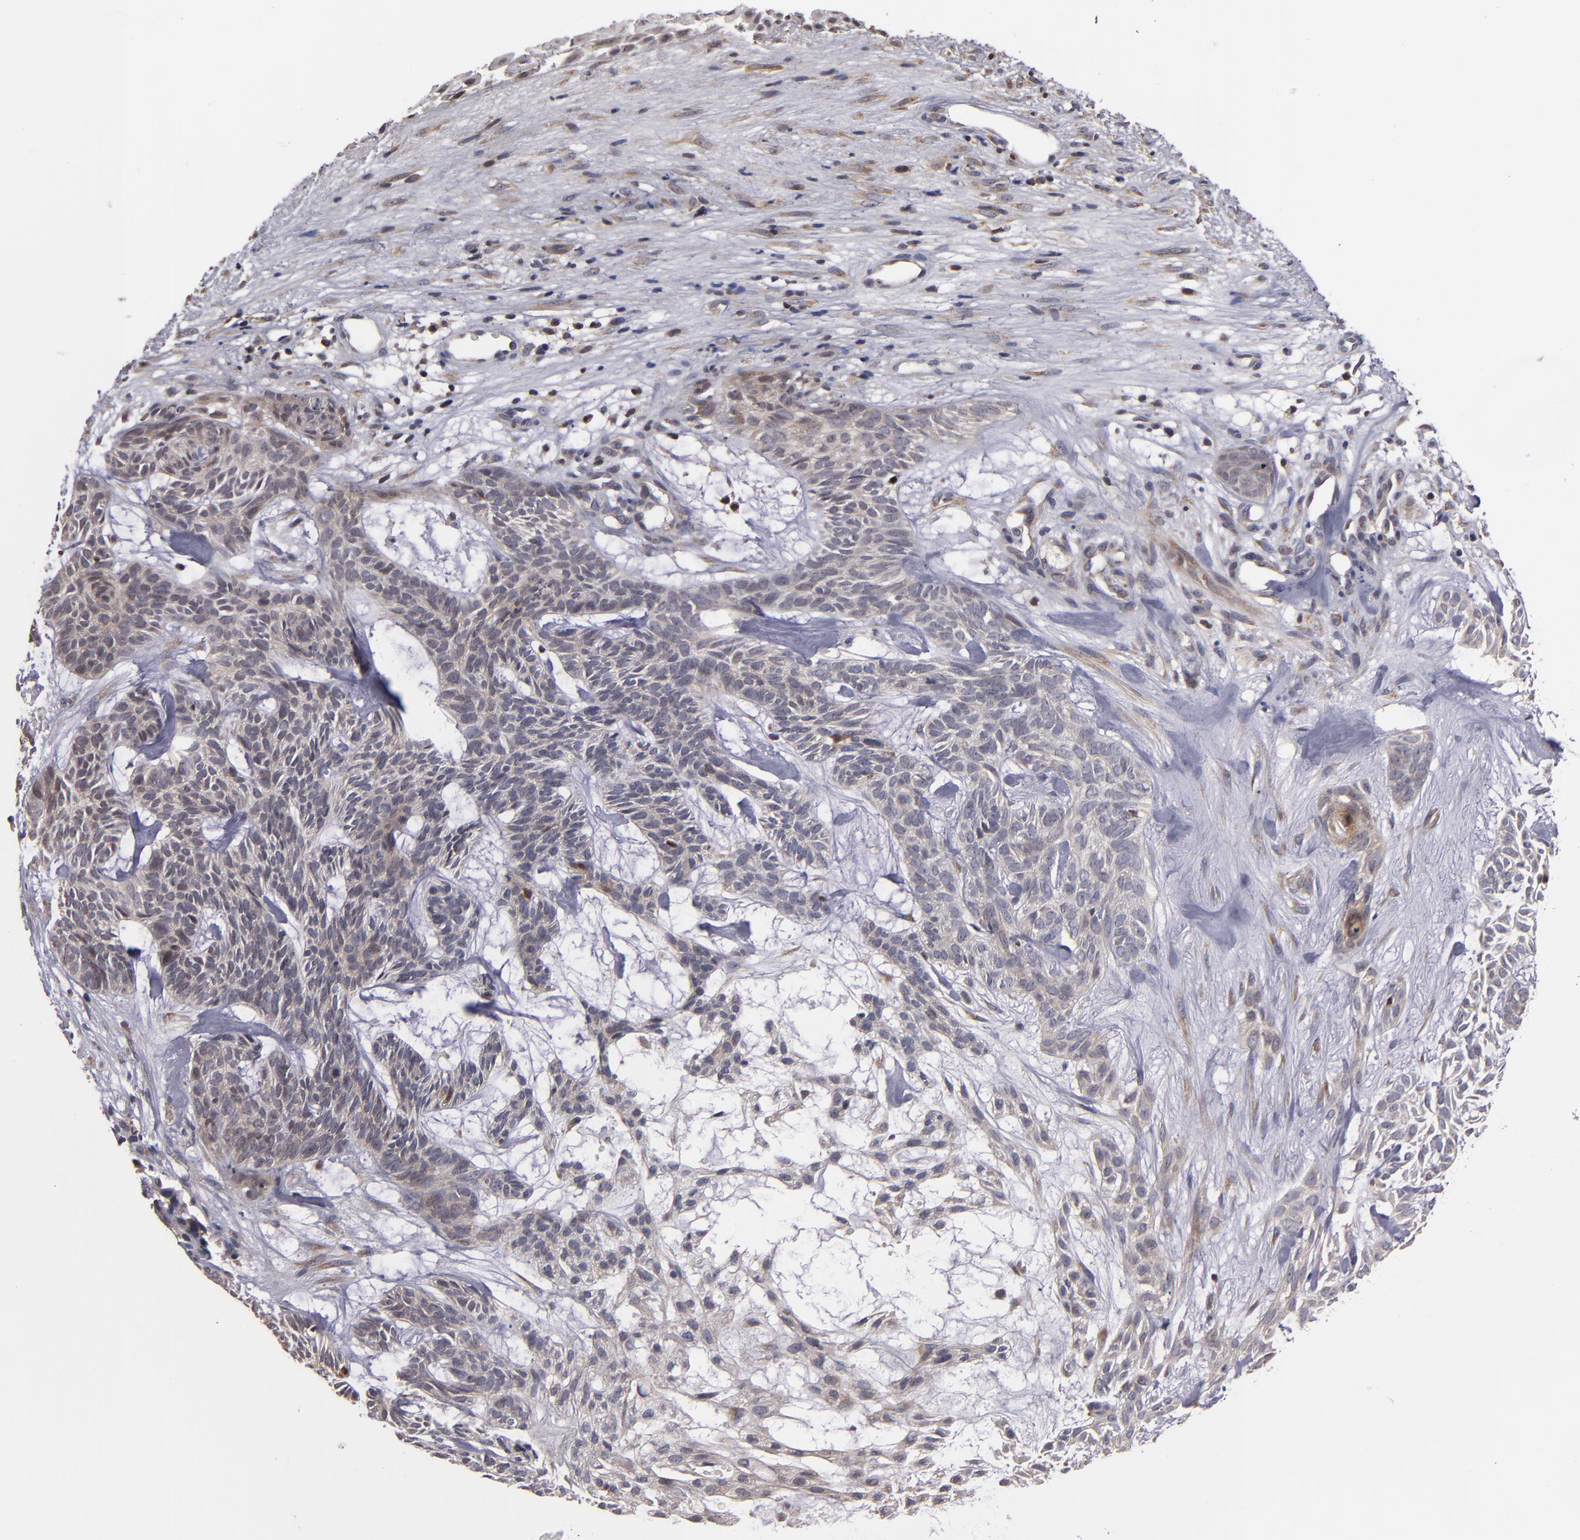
{"staining": {"intensity": "weak", "quantity": "<25%", "location": "cytoplasmic/membranous"}, "tissue": "skin cancer", "cell_type": "Tumor cells", "image_type": "cancer", "snomed": [{"axis": "morphology", "description": "Basal cell carcinoma"}, {"axis": "topography", "description": "Skin"}], "caption": "Skin cancer (basal cell carcinoma) stained for a protein using immunohistochemistry (IHC) demonstrates no staining tumor cells.", "gene": "CASP1", "patient": {"sex": "male", "age": 75}}